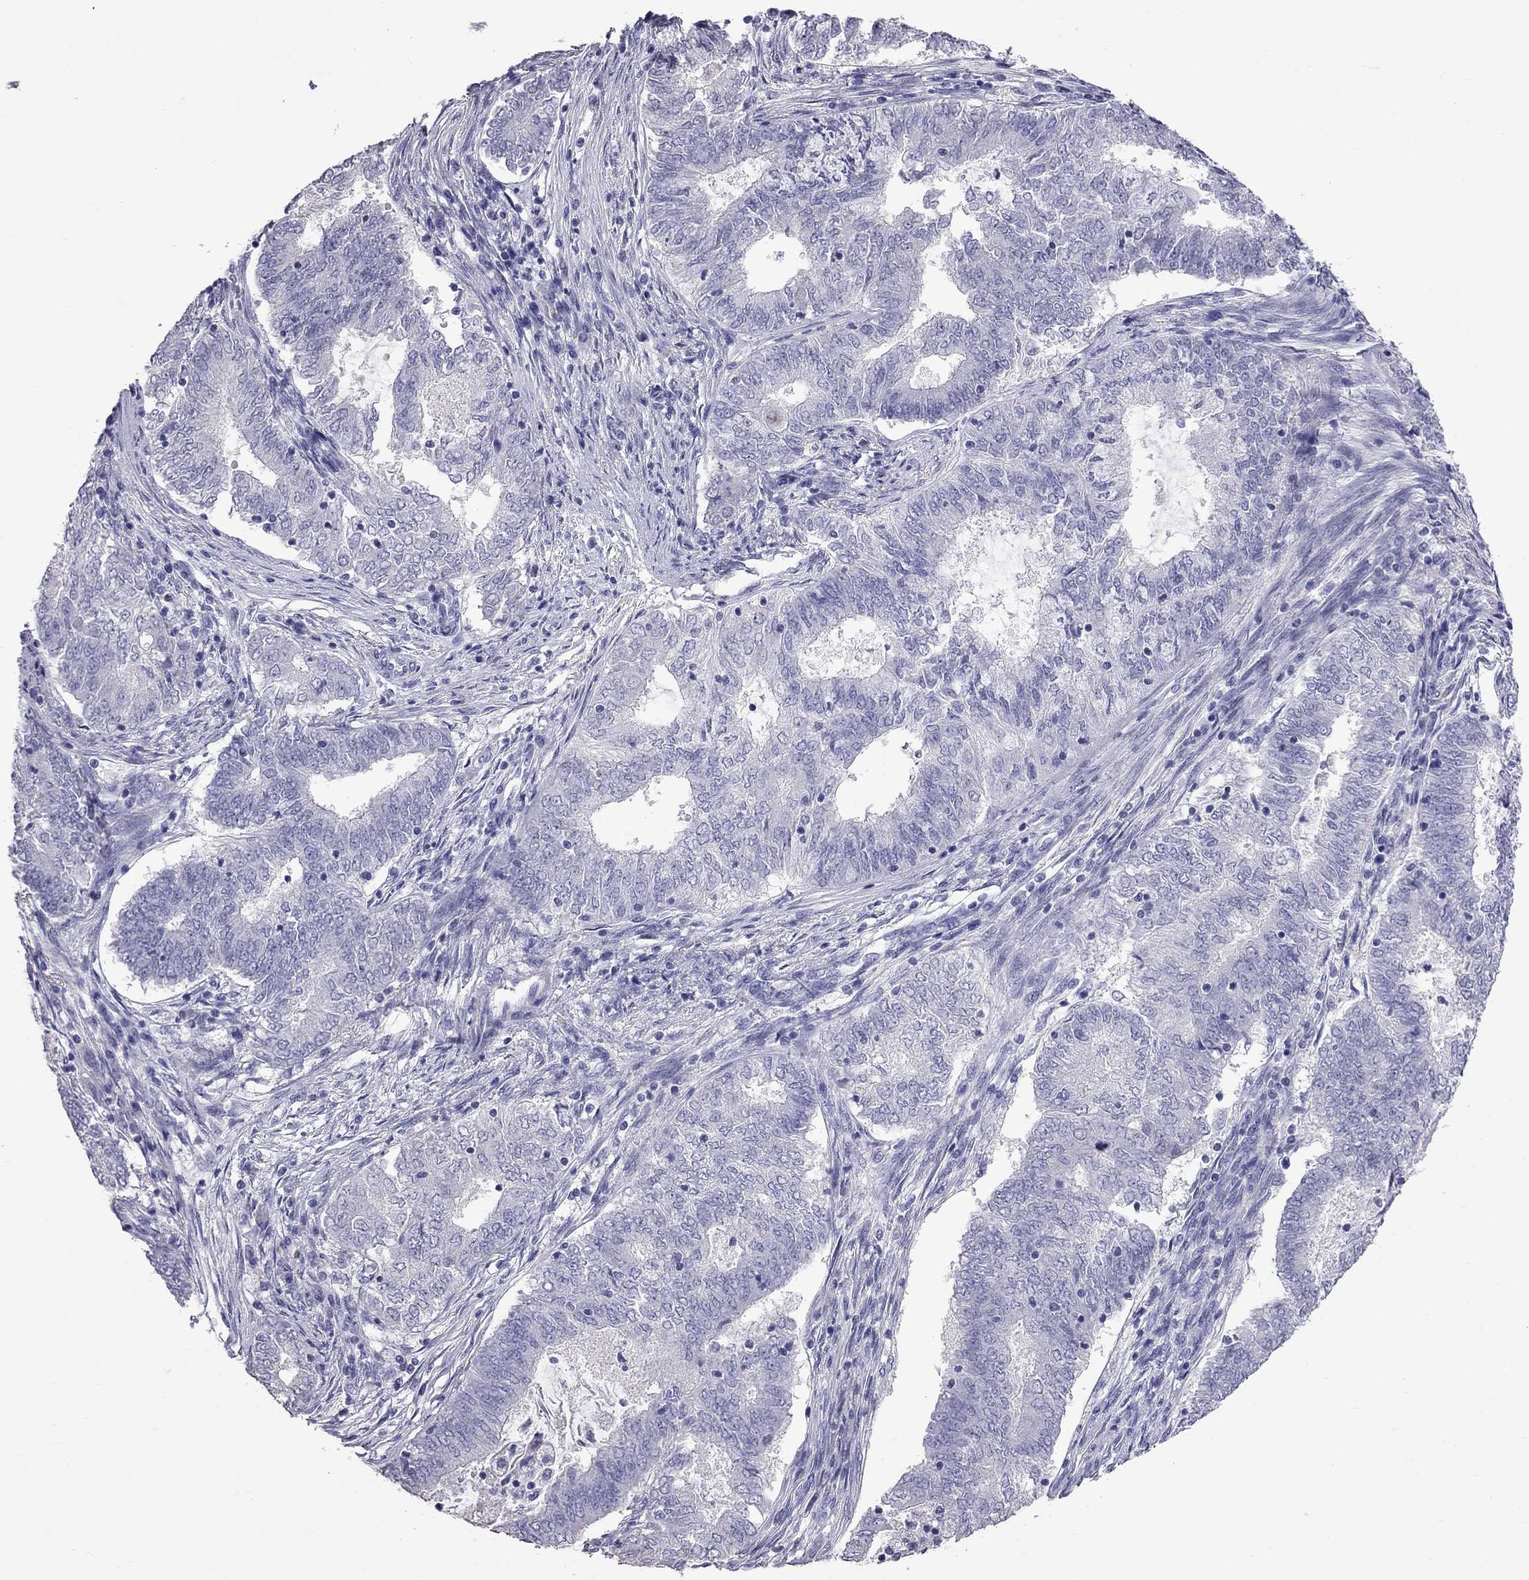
{"staining": {"intensity": "negative", "quantity": "none", "location": "none"}, "tissue": "endometrial cancer", "cell_type": "Tumor cells", "image_type": "cancer", "snomed": [{"axis": "morphology", "description": "Adenocarcinoma, NOS"}, {"axis": "topography", "description": "Endometrium"}], "caption": "DAB (3,3'-diaminobenzidine) immunohistochemical staining of human endometrial adenocarcinoma shows no significant expression in tumor cells. Nuclei are stained in blue.", "gene": "CFAP91", "patient": {"sex": "female", "age": 62}}